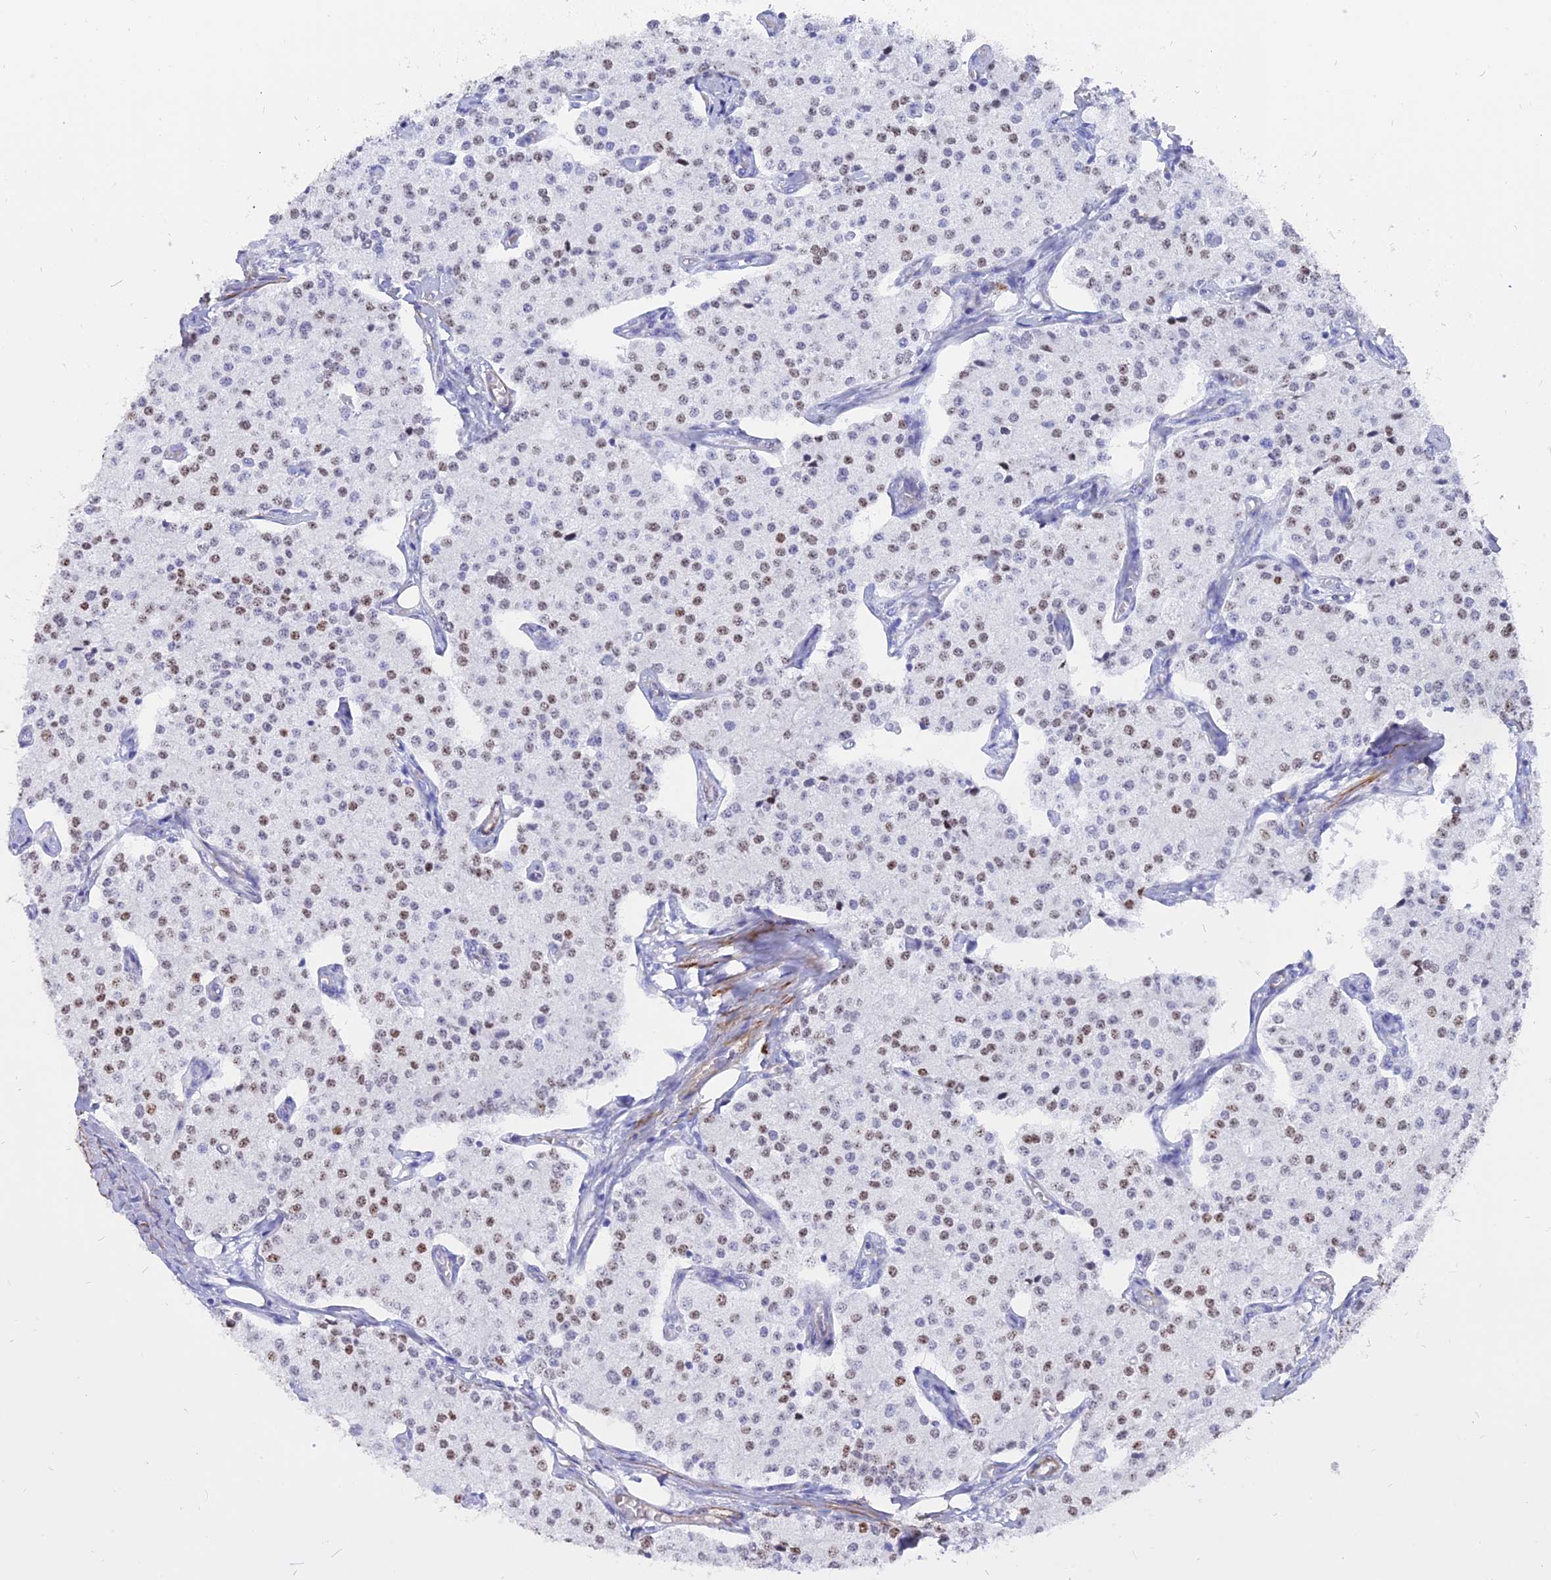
{"staining": {"intensity": "weak", "quantity": "25%-75%", "location": "nuclear"}, "tissue": "carcinoid", "cell_type": "Tumor cells", "image_type": "cancer", "snomed": [{"axis": "morphology", "description": "Carcinoid, malignant, NOS"}, {"axis": "topography", "description": "Colon"}], "caption": "There is low levels of weak nuclear positivity in tumor cells of carcinoid, as demonstrated by immunohistochemical staining (brown color).", "gene": "CENPV", "patient": {"sex": "female", "age": 52}}